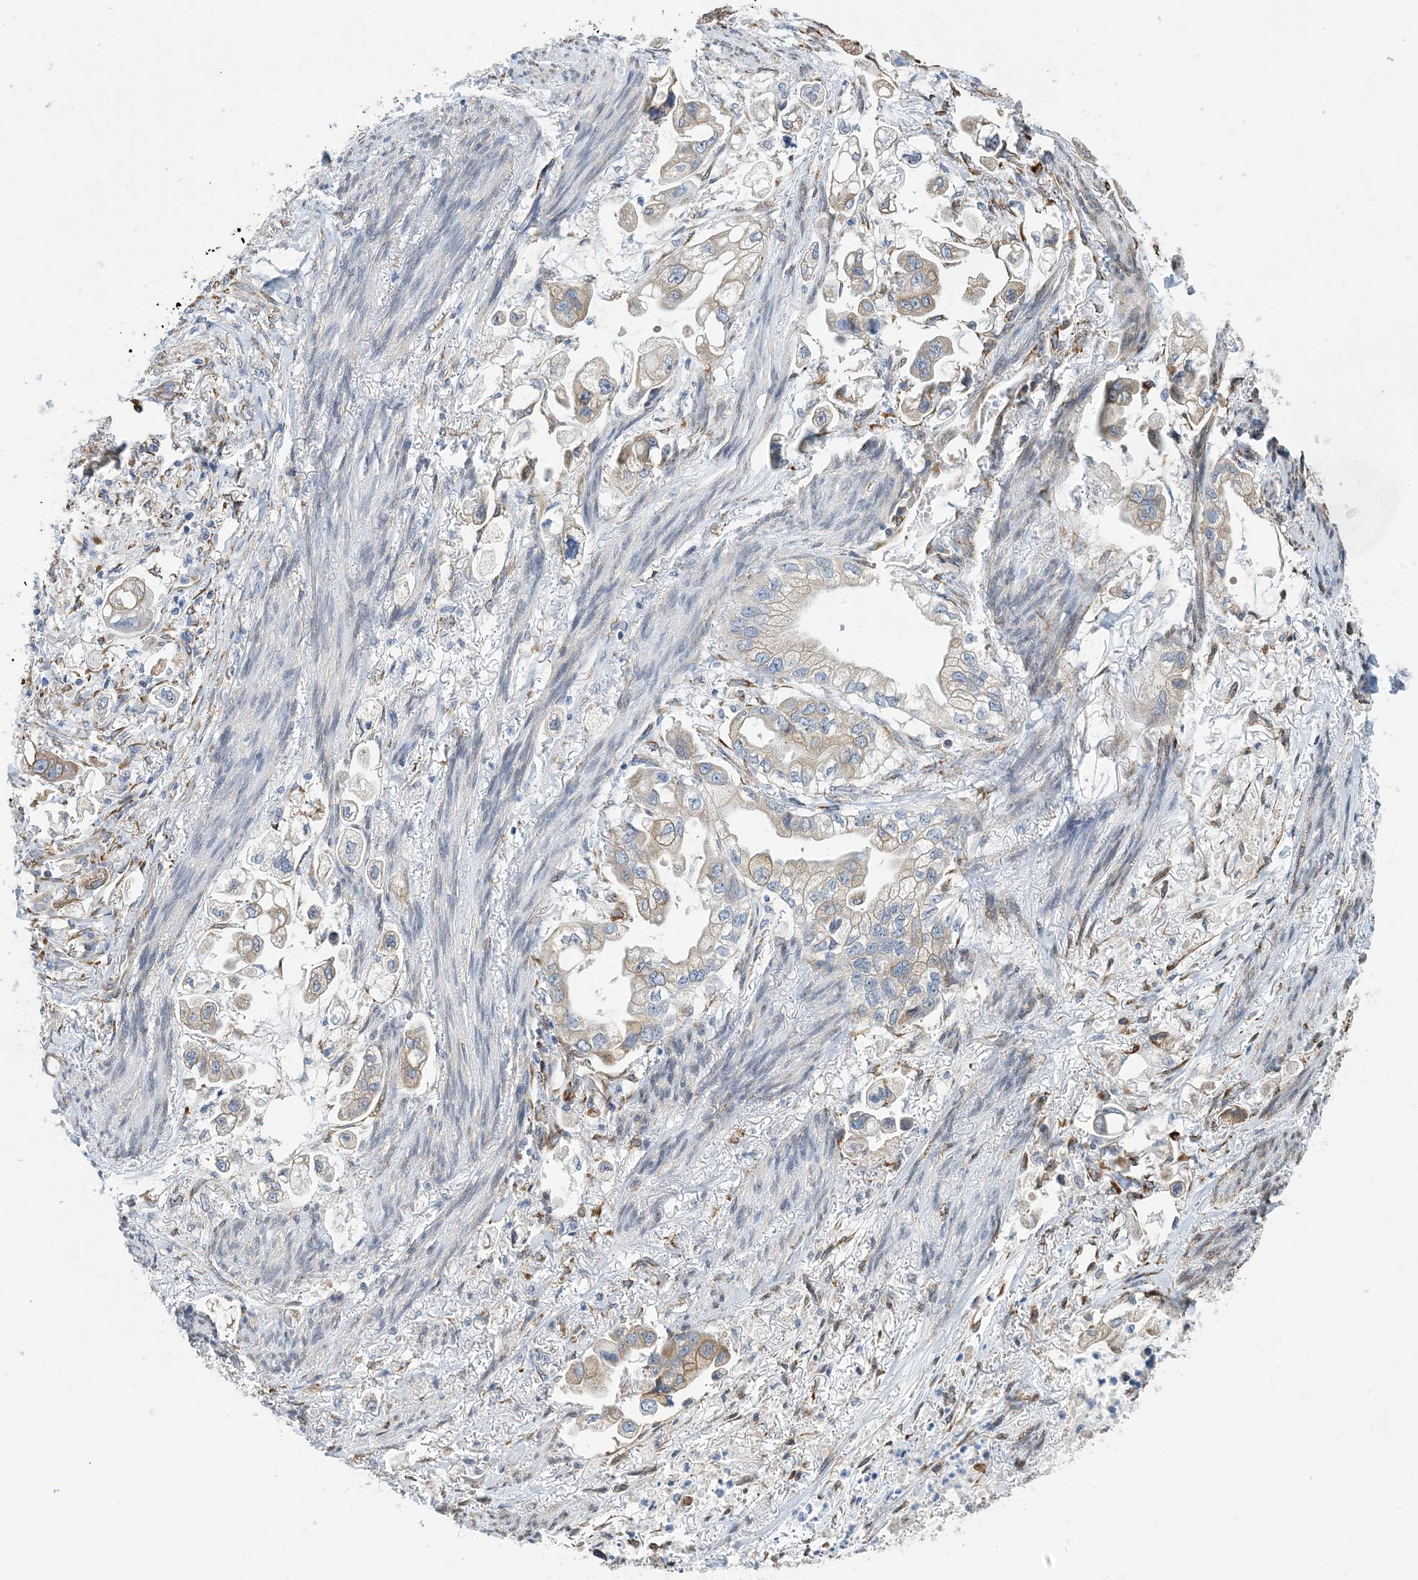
{"staining": {"intensity": "weak", "quantity": ">75%", "location": "cytoplasmic/membranous"}, "tissue": "stomach cancer", "cell_type": "Tumor cells", "image_type": "cancer", "snomed": [{"axis": "morphology", "description": "Adenocarcinoma, NOS"}, {"axis": "topography", "description": "Stomach"}], "caption": "The immunohistochemical stain shows weak cytoplasmic/membranous expression in tumor cells of stomach adenocarcinoma tissue.", "gene": "CCDC14", "patient": {"sex": "male", "age": 62}}